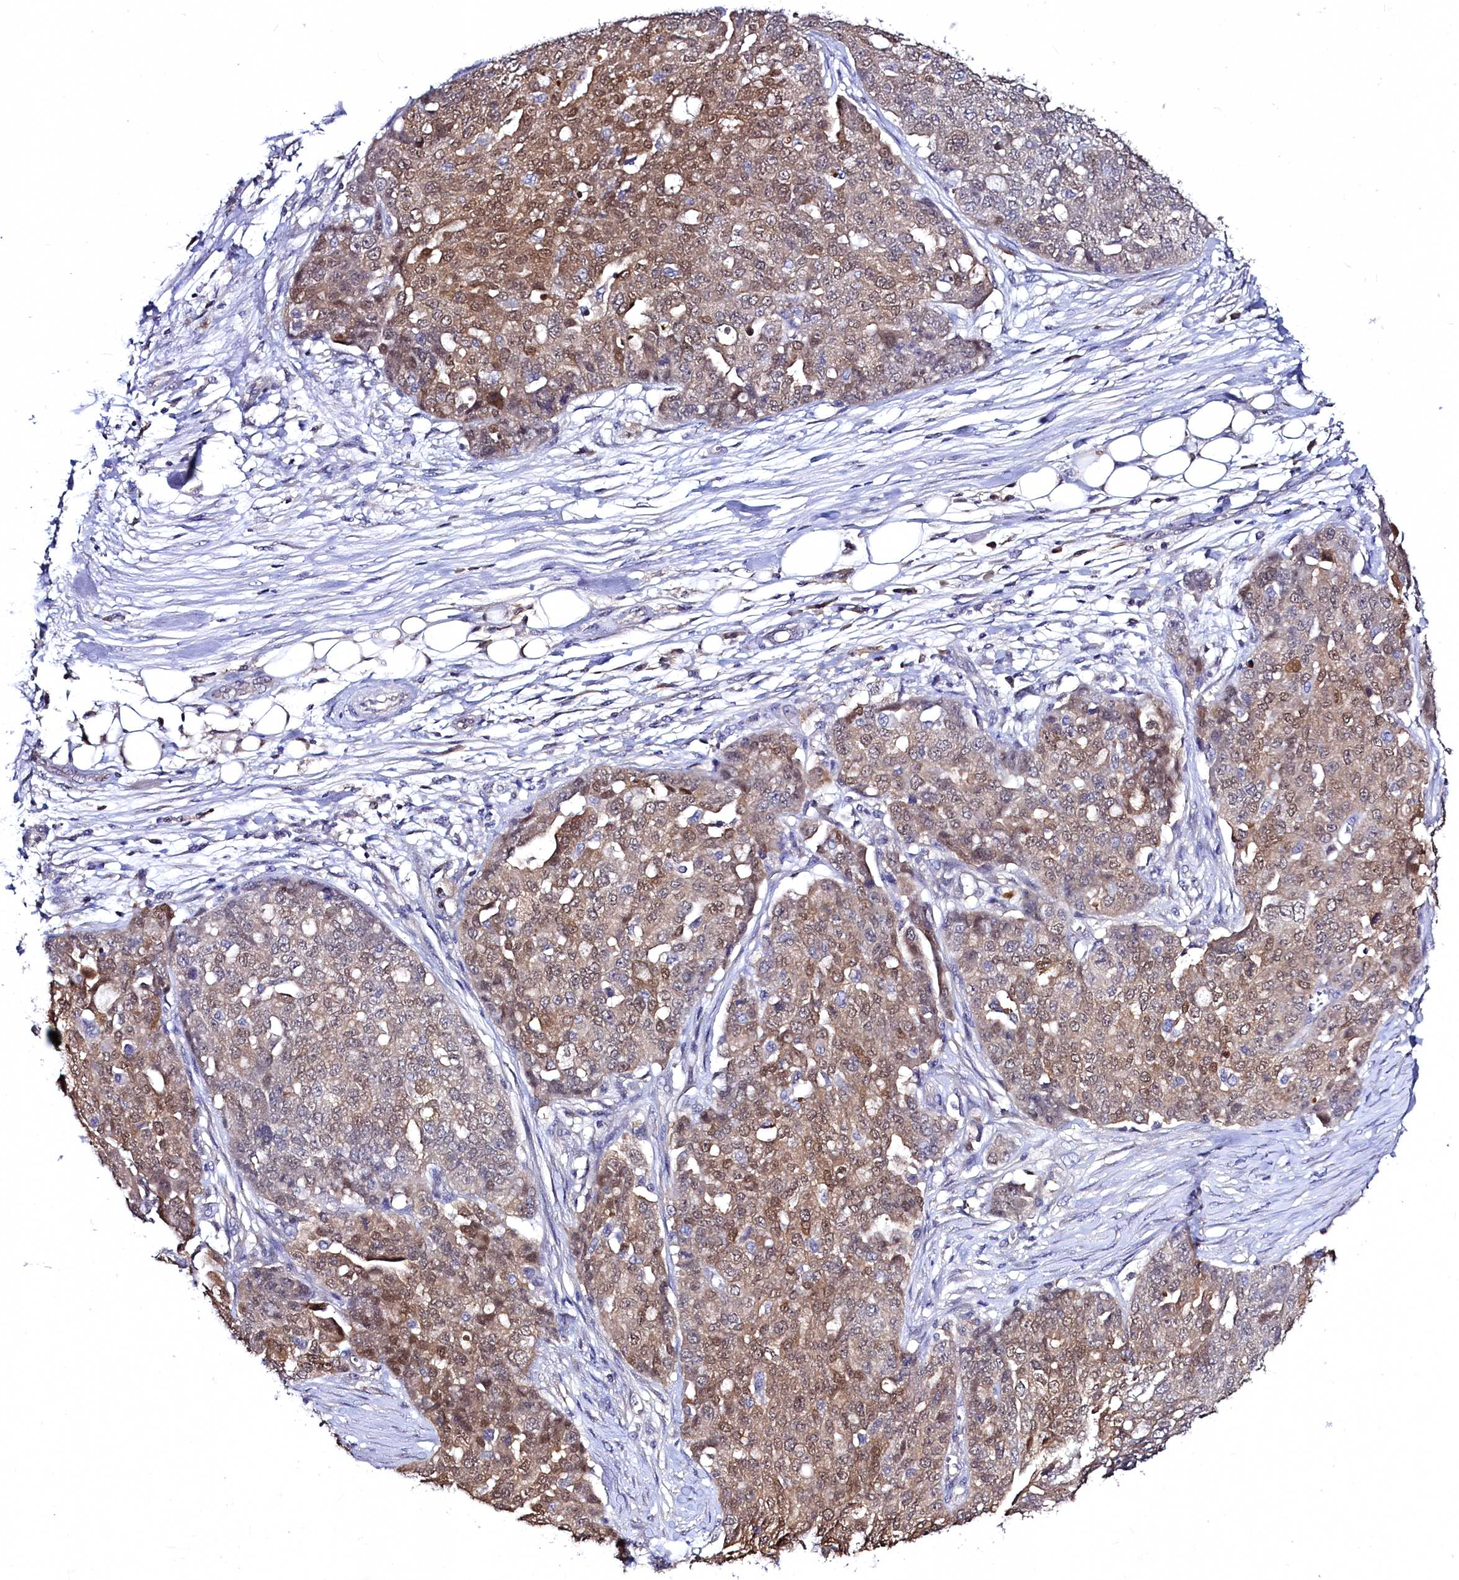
{"staining": {"intensity": "moderate", "quantity": "25%-75%", "location": "cytoplasmic/membranous,nuclear"}, "tissue": "ovarian cancer", "cell_type": "Tumor cells", "image_type": "cancer", "snomed": [{"axis": "morphology", "description": "Cystadenocarcinoma, serous, NOS"}, {"axis": "topography", "description": "Soft tissue"}, {"axis": "topography", "description": "Ovary"}], "caption": "A brown stain labels moderate cytoplasmic/membranous and nuclear positivity of a protein in human serous cystadenocarcinoma (ovarian) tumor cells.", "gene": "C11orf54", "patient": {"sex": "female", "age": 57}}